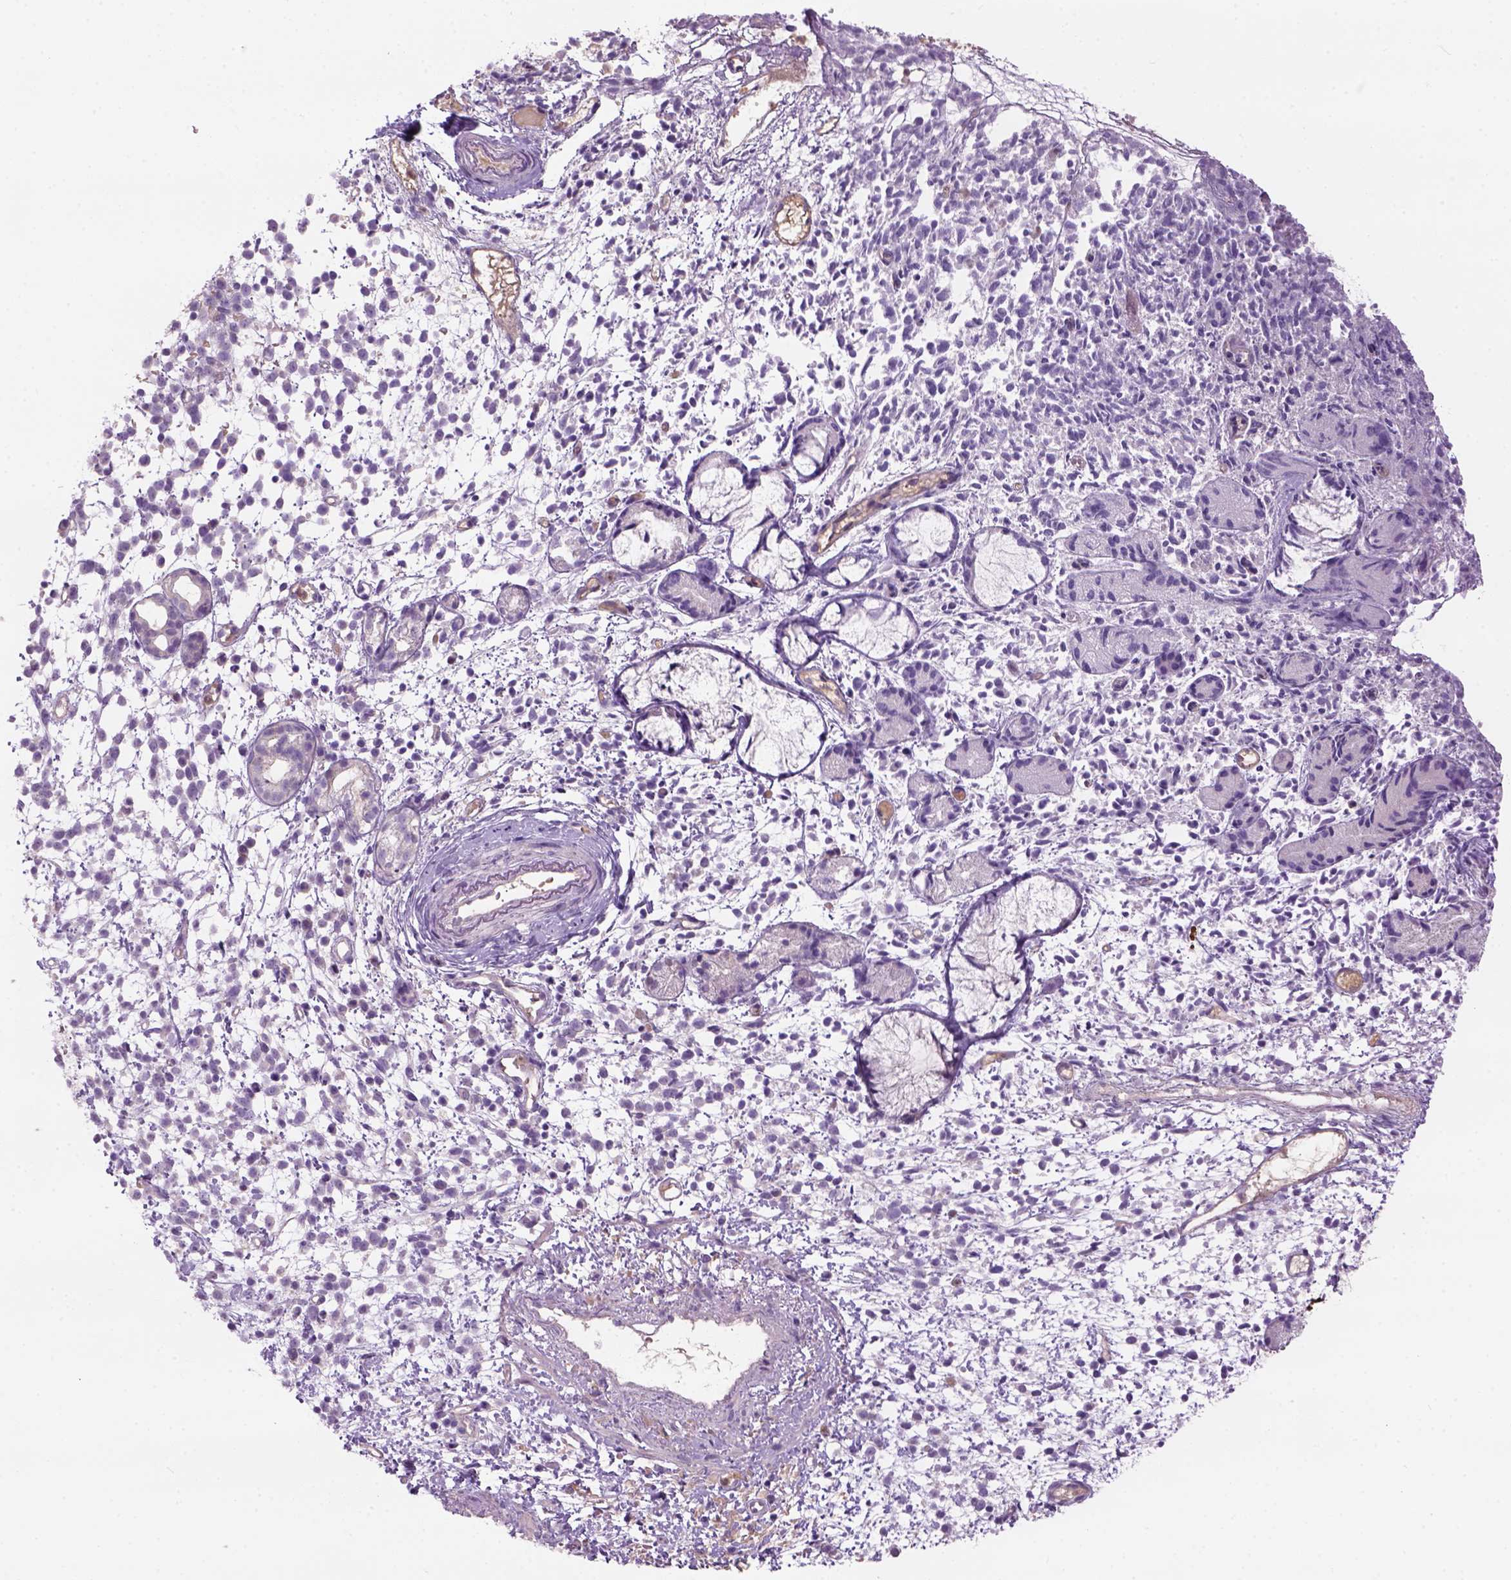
{"staining": {"intensity": "negative", "quantity": "none", "location": "none"}, "tissue": "melanoma", "cell_type": "Tumor cells", "image_type": "cancer", "snomed": [{"axis": "morphology", "description": "Malignant melanoma, NOS"}, {"axis": "topography", "description": "Skin"}], "caption": "Image shows no significant protein staining in tumor cells of melanoma.", "gene": "CD84", "patient": {"sex": "female", "age": 70}}